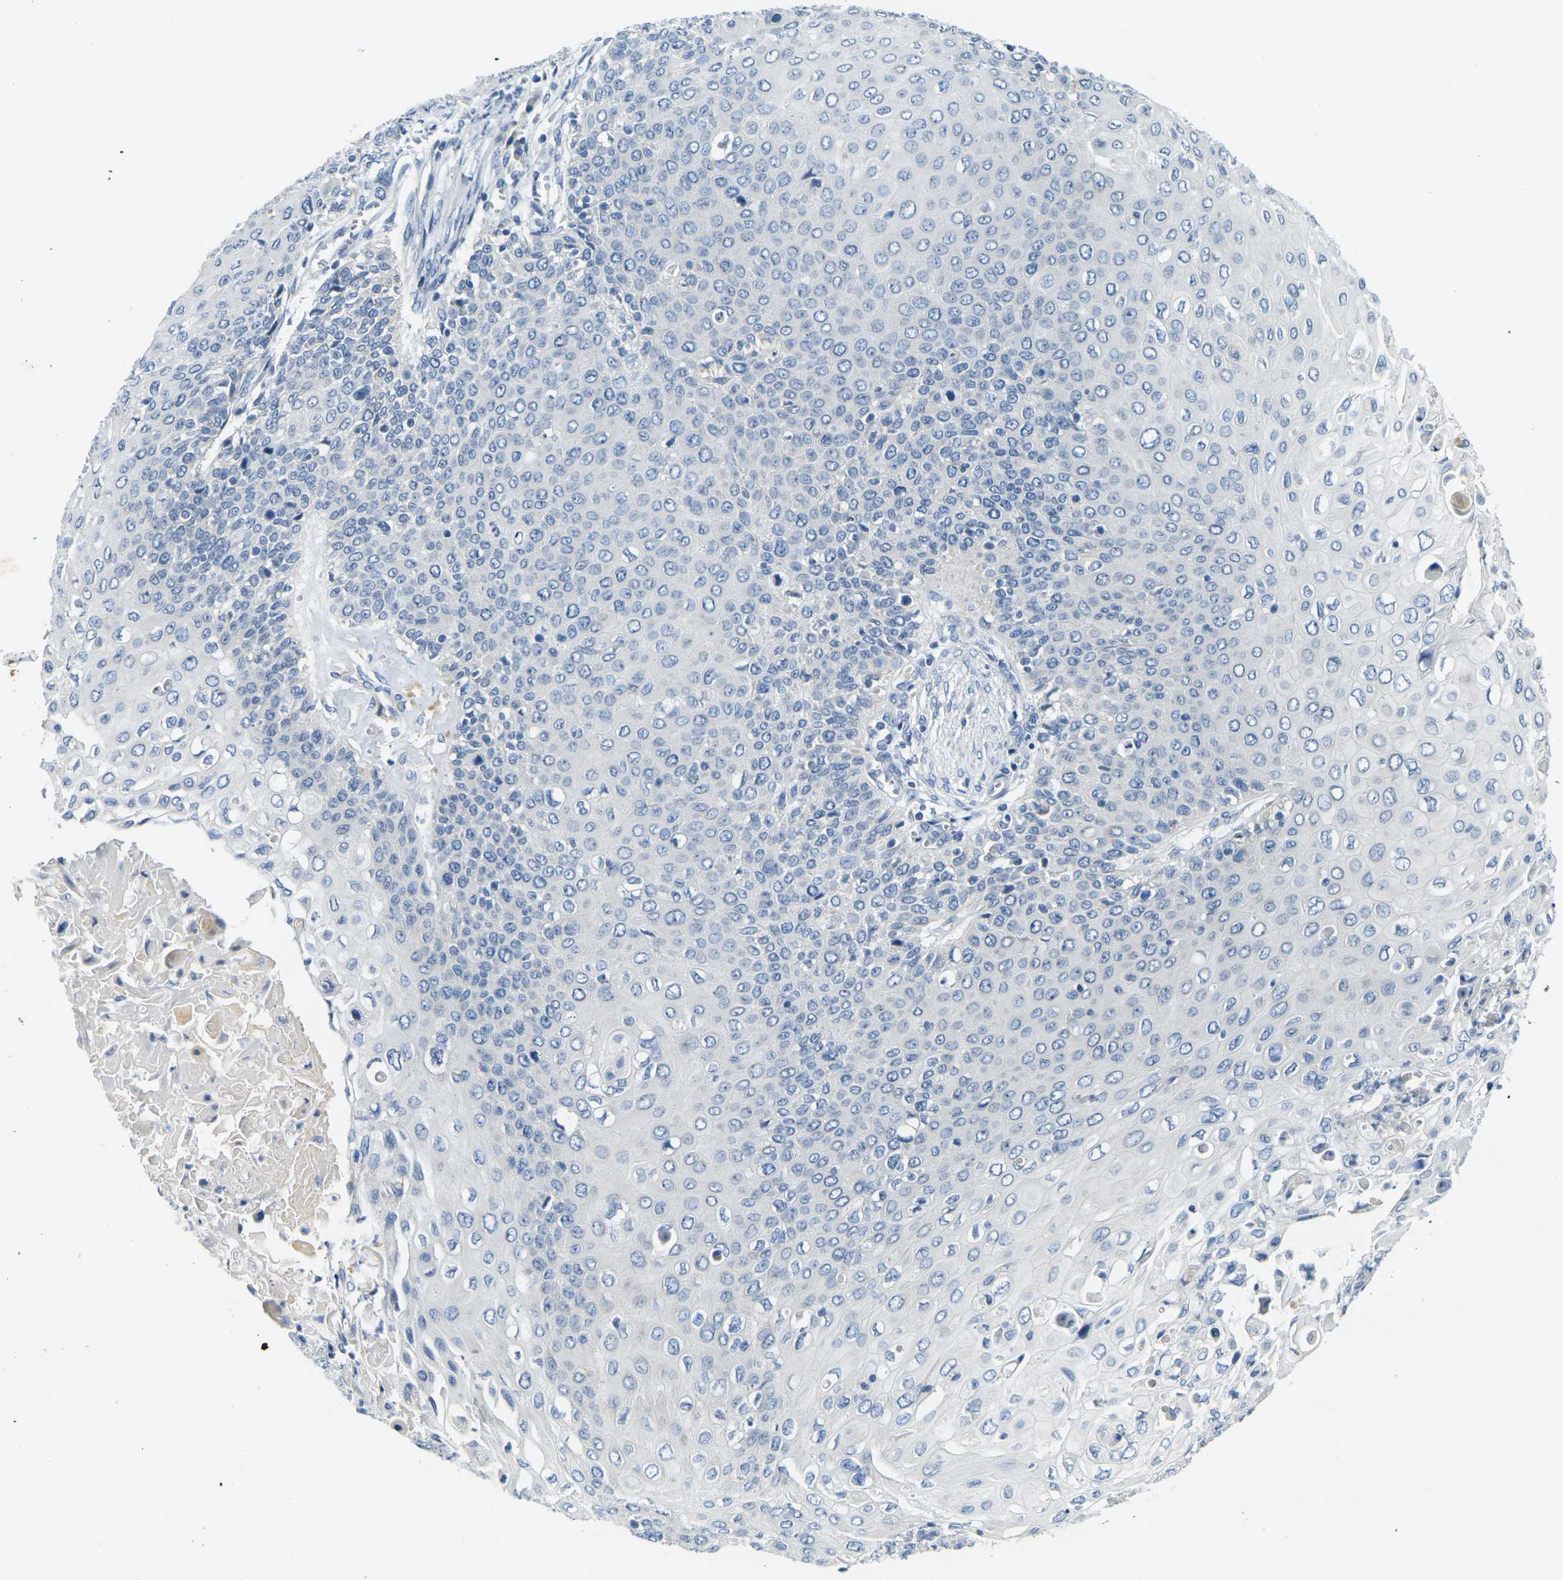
{"staining": {"intensity": "negative", "quantity": "none", "location": "none"}, "tissue": "cervical cancer", "cell_type": "Tumor cells", "image_type": "cancer", "snomed": [{"axis": "morphology", "description": "Squamous cell carcinoma, NOS"}, {"axis": "topography", "description": "Cervix"}], "caption": "The immunohistochemistry micrograph has no significant positivity in tumor cells of cervical squamous cell carcinoma tissue.", "gene": "SHISAL2B", "patient": {"sex": "female", "age": 39}}